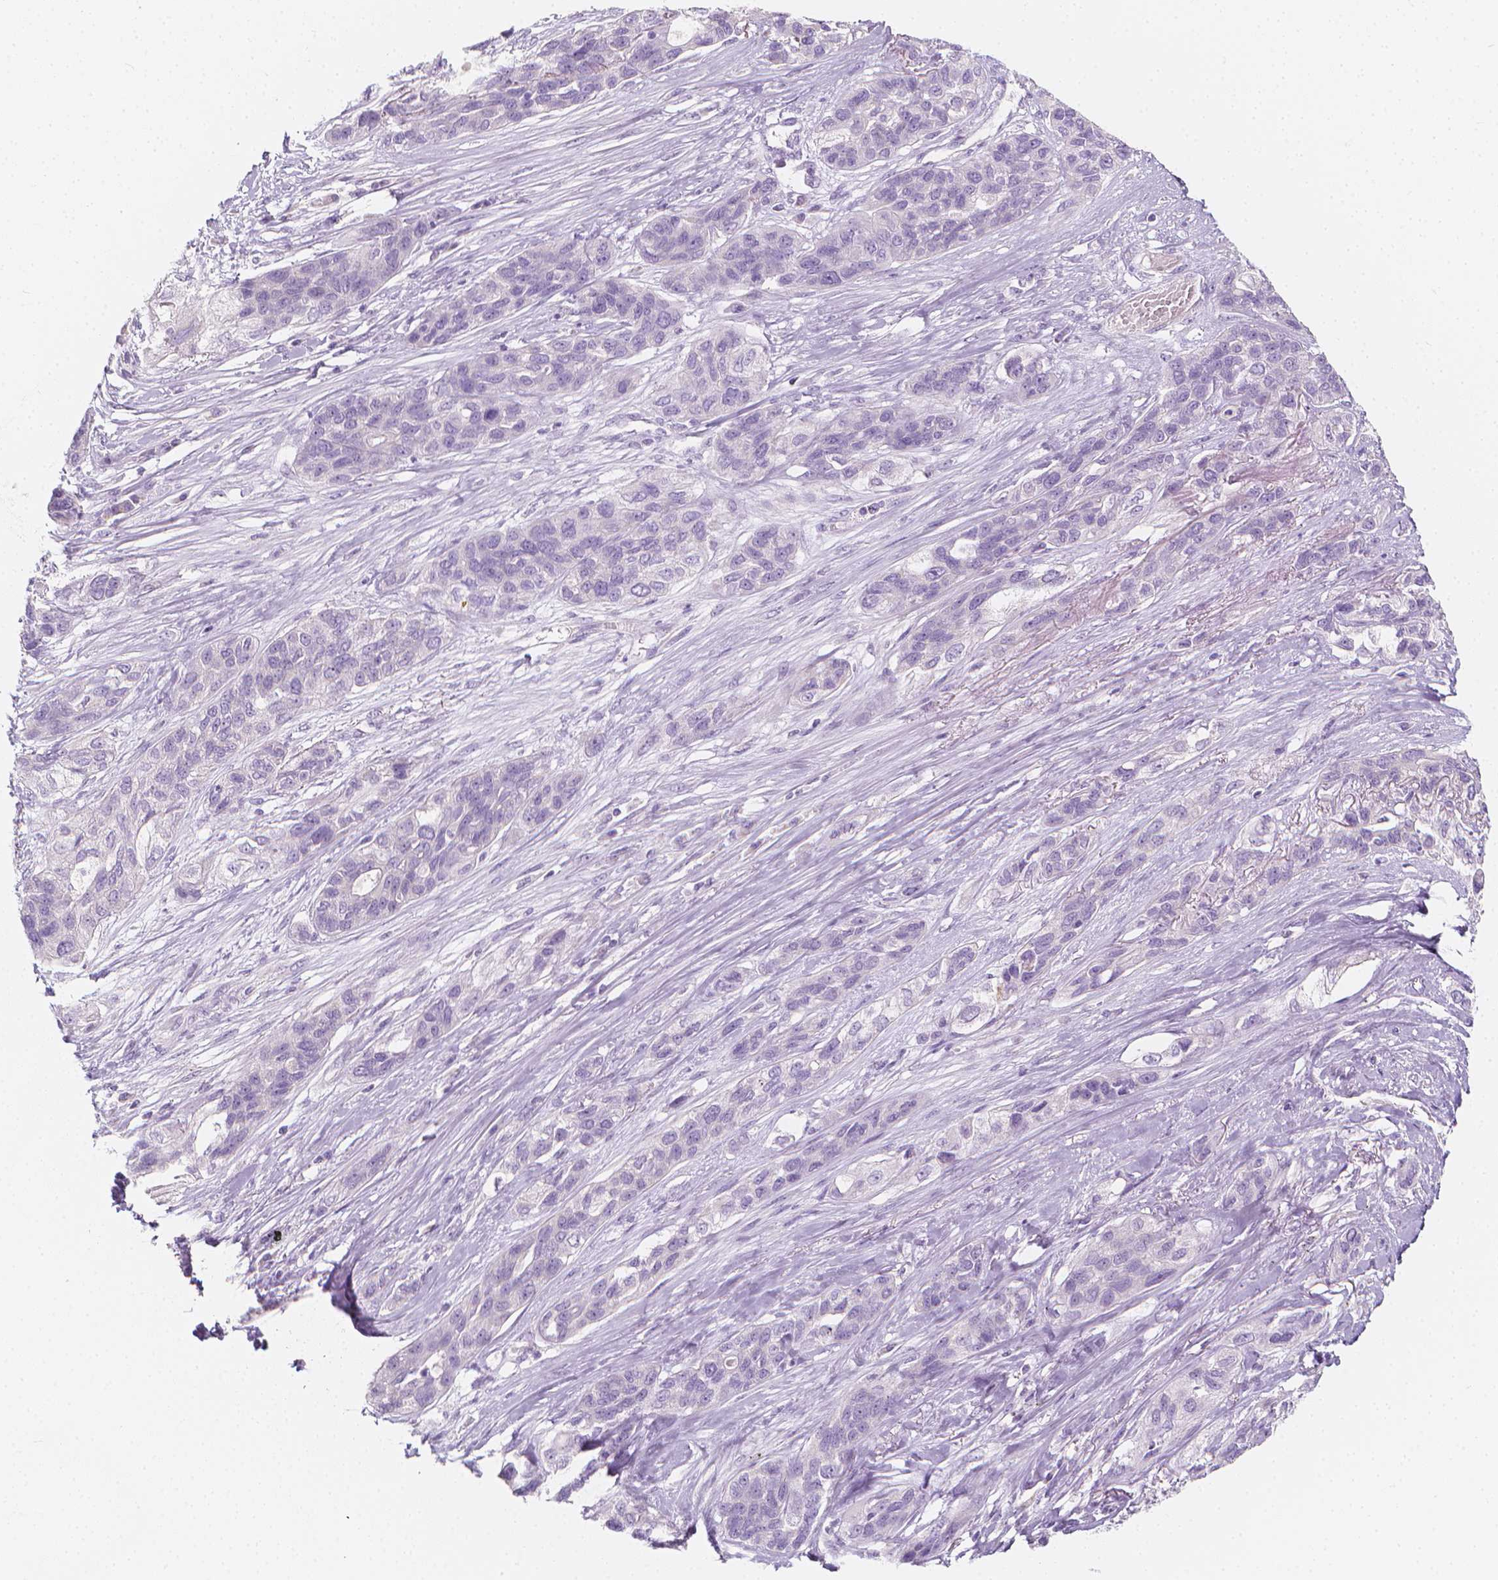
{"staining": {"intensity": "negative", "quantity": "none", "location": "none"}, "tissue": "lung cancer", "cell_type": "Tumor cells", "image_type": "cancer", "snomed": [{"axis": "morphology", "description": "Squamous cell carcinoma, NOS"}, {"axis": "topography", "description": "Lung"}], "caption": "This is a image of immunohistochemistry (IHC) staining of squamous cell carcinoma (lung), which shows no staining in tumor cells.", "gene": "RBFOX1", "patient": {"sex": "female", "age": 70}}